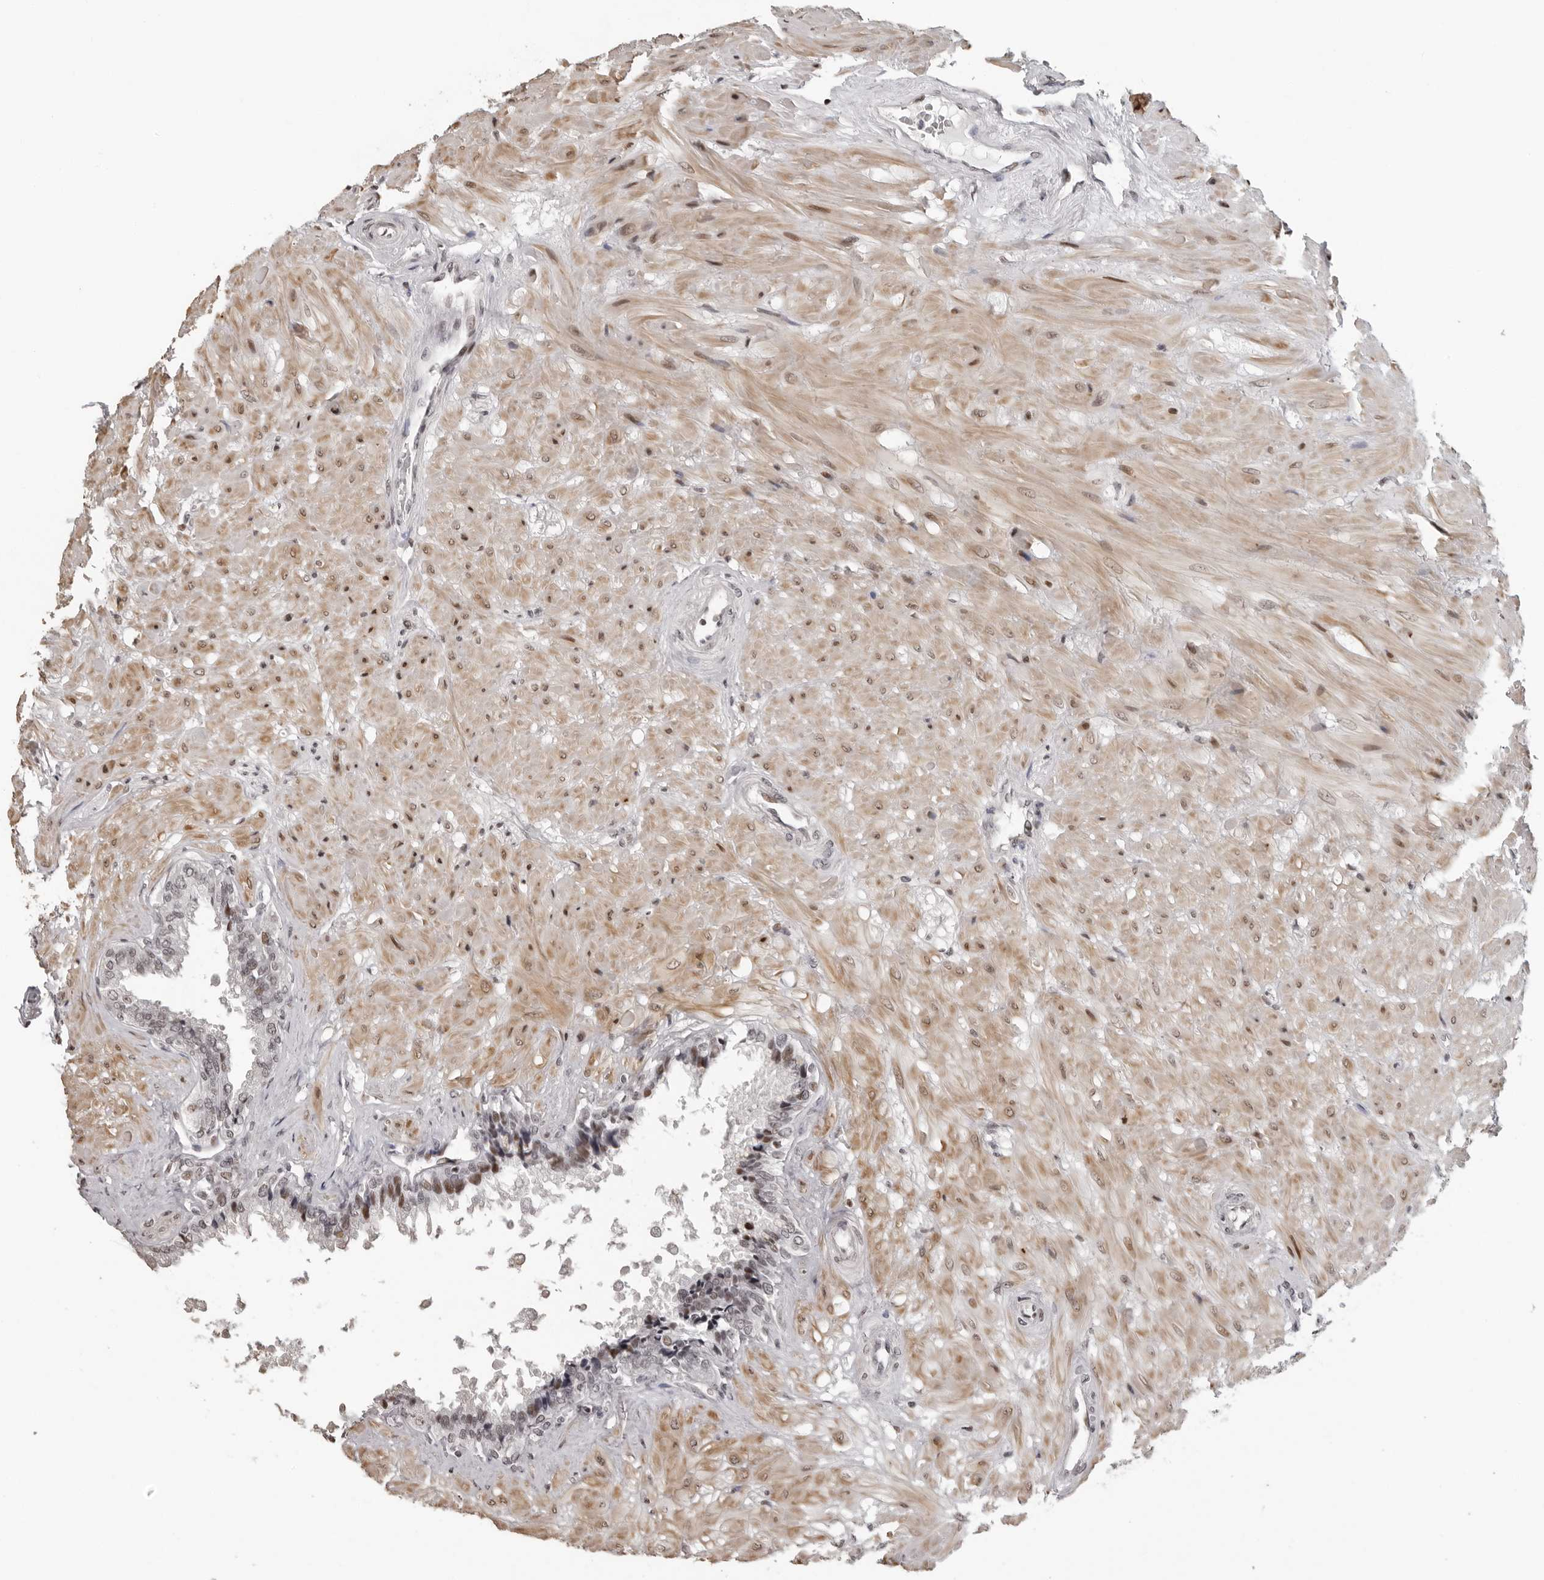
{"staining": {"intensity": "moderate", "quantity": "<25%", "location": "nuclear"}, "tissue": "seminal vesicle", "cell_type": "Glandular cells", "image_type": "normal", "snomed": [{"axis": "morphology", "description": "Normal tissue, NOS"}, {"axis": "topography", "description": "Seminal veicle"}], "caption": "Human seminal vesicle stained with a brown dye exhibits moderate nuclear positive expression in about <25% of glandular cells.", "gene": "ORC1", "patient": {"sex": "male", "age": 46}}